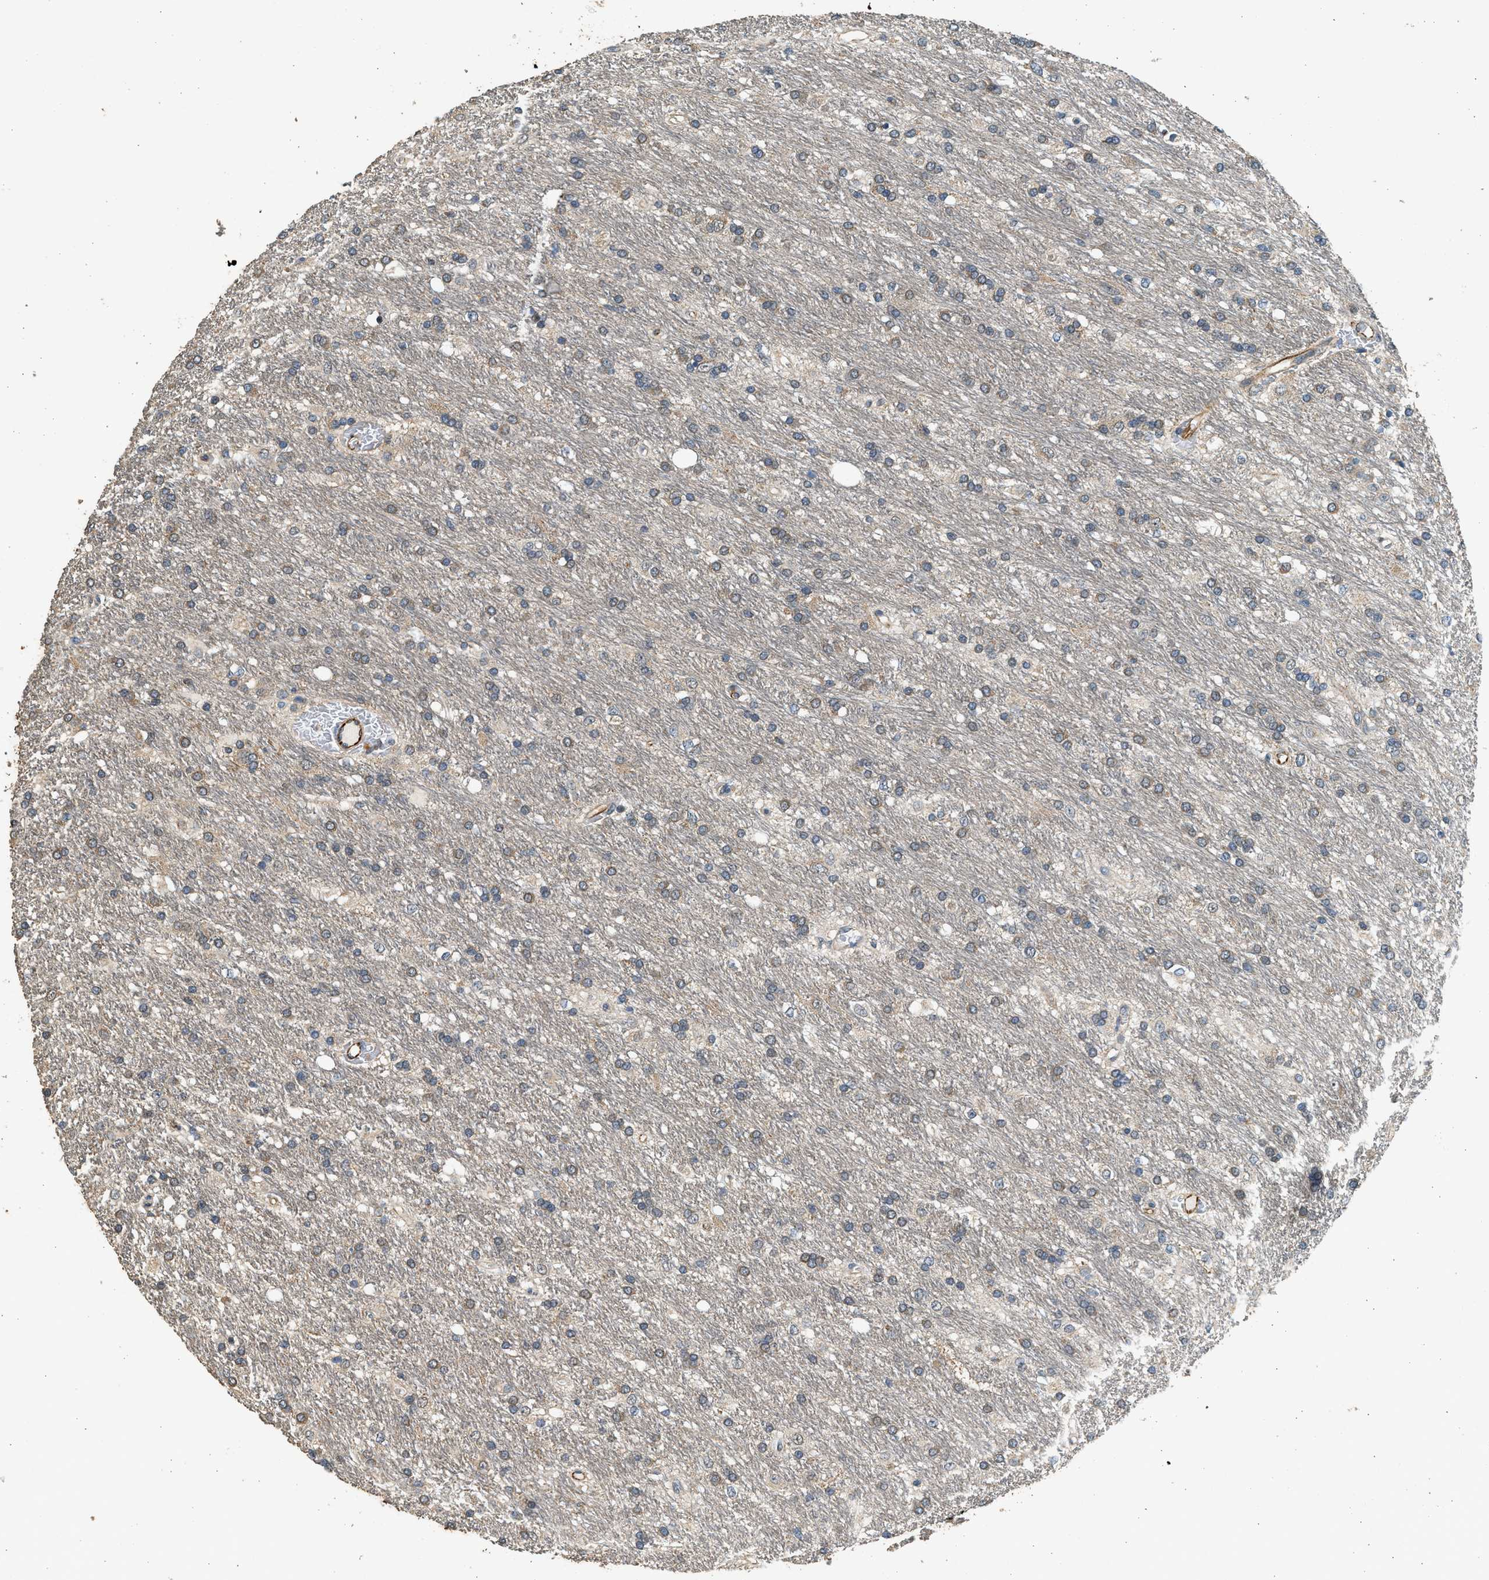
{"staining": {"intensity": "weak", "quantity": "<25%", "location": "cytoplasmic/membranous"}, "tissue": "glioma", "cell_type": "Tumor cells", "image_type": "cancer", "snomed": [{"axis": "morphology", "description": "Glioma, malignant, Low grade"}, {"axis": "topography", "description": "Brain"}], "caption": "Image shows no protein positivity in tumor cells of glioma tissue. (DAB immunohistochemistry with hematoxylin counter stain).", "gene": "PCLO", "patient": {"sex": "male", "age": 77}}